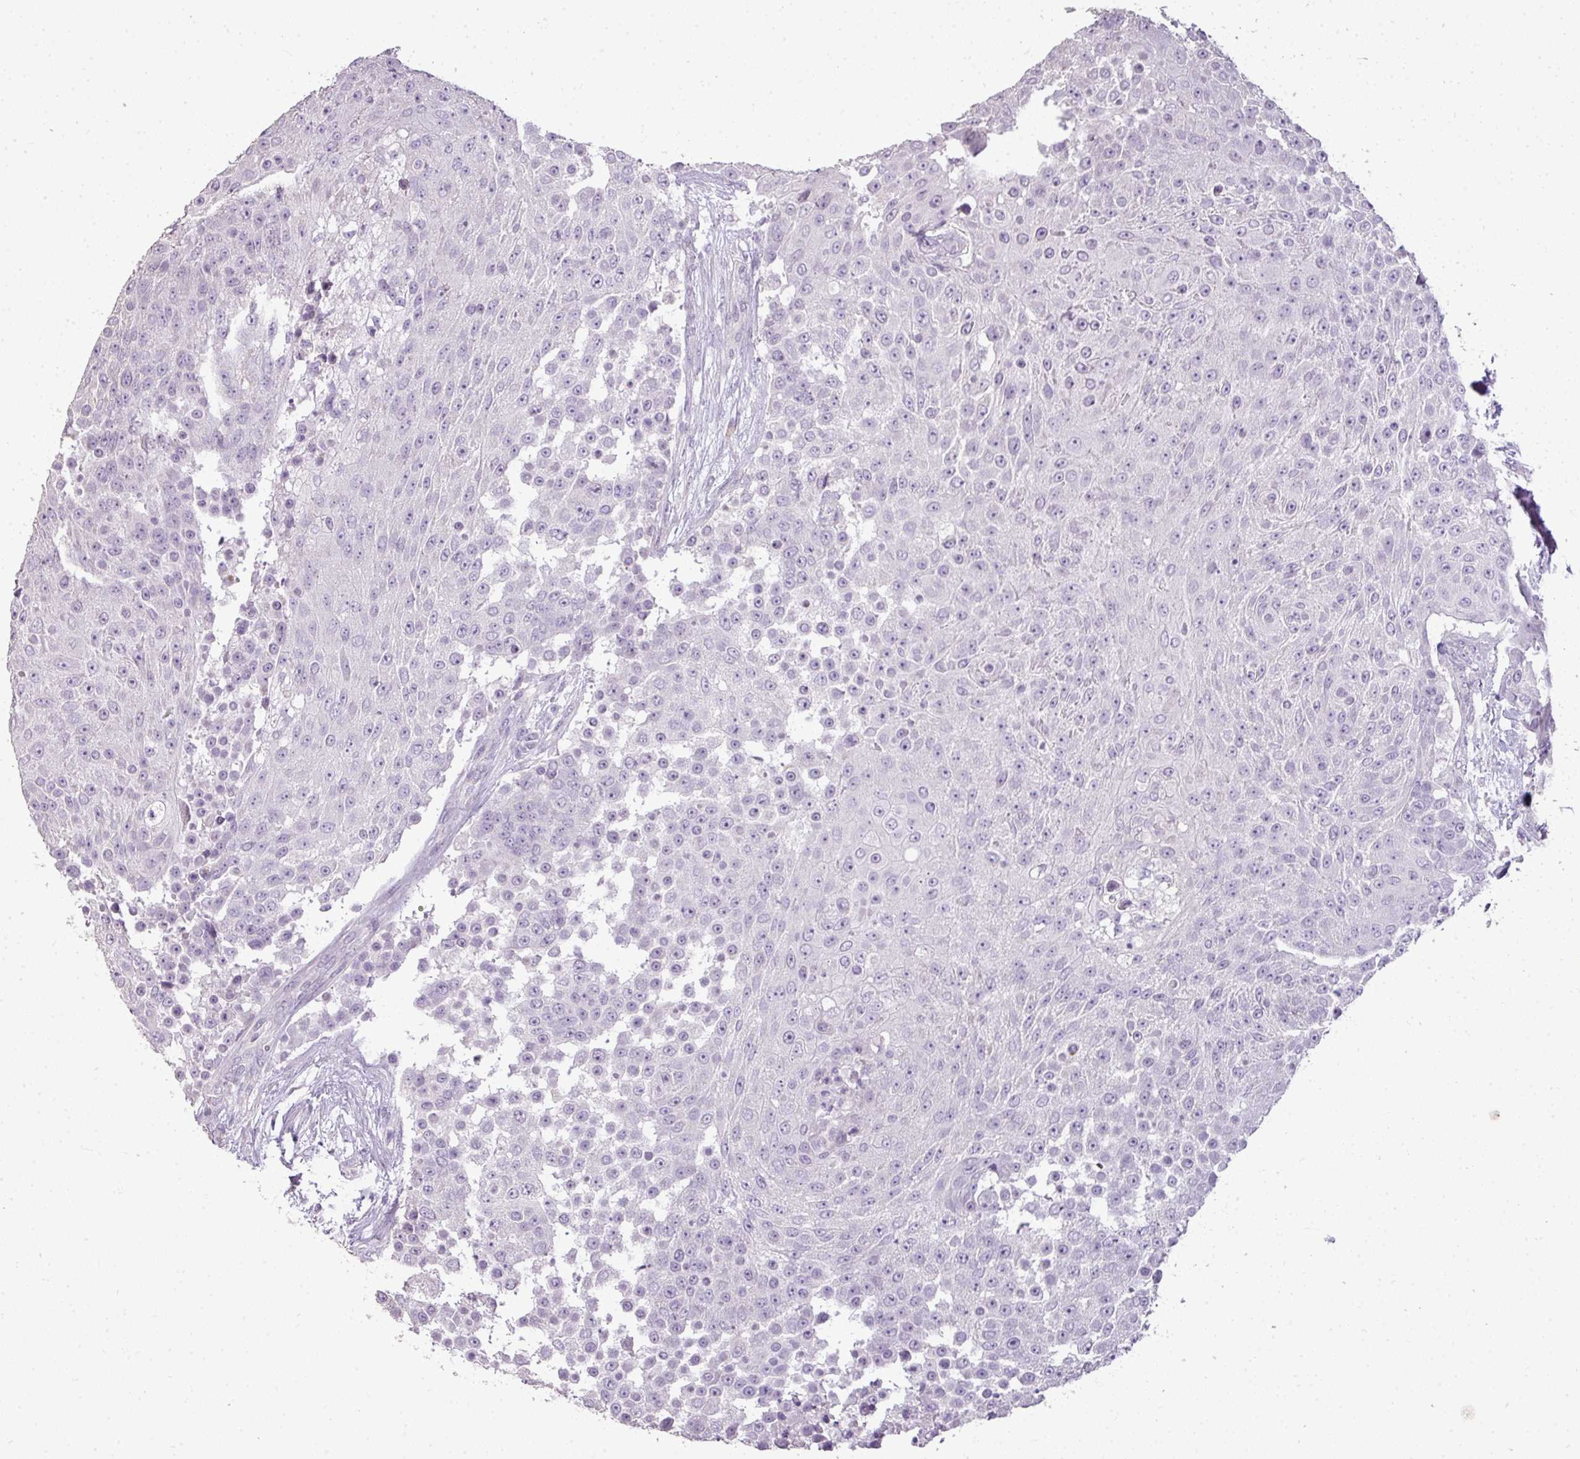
{"staining": {"intensity": "negative", "quantity": "none", "location": "none"}, "tissue": "urothelial cancer", "cell_type": "Tumor cells", "image_type": "cancer", "snomed": [{"axis": "morphology", "description": "Urothelial carcinoma, High grade"}, {"axis": "topography", "description": "Urinary bladder"}], "caption": "Immunohistochemistry (IHC) image of human high-grade urothelial carcinoma stained for a protein (brown), which exhibits no expression in tumor cells.", "gene": "LY9", "patient": {"sex": "female", "age": 63}}